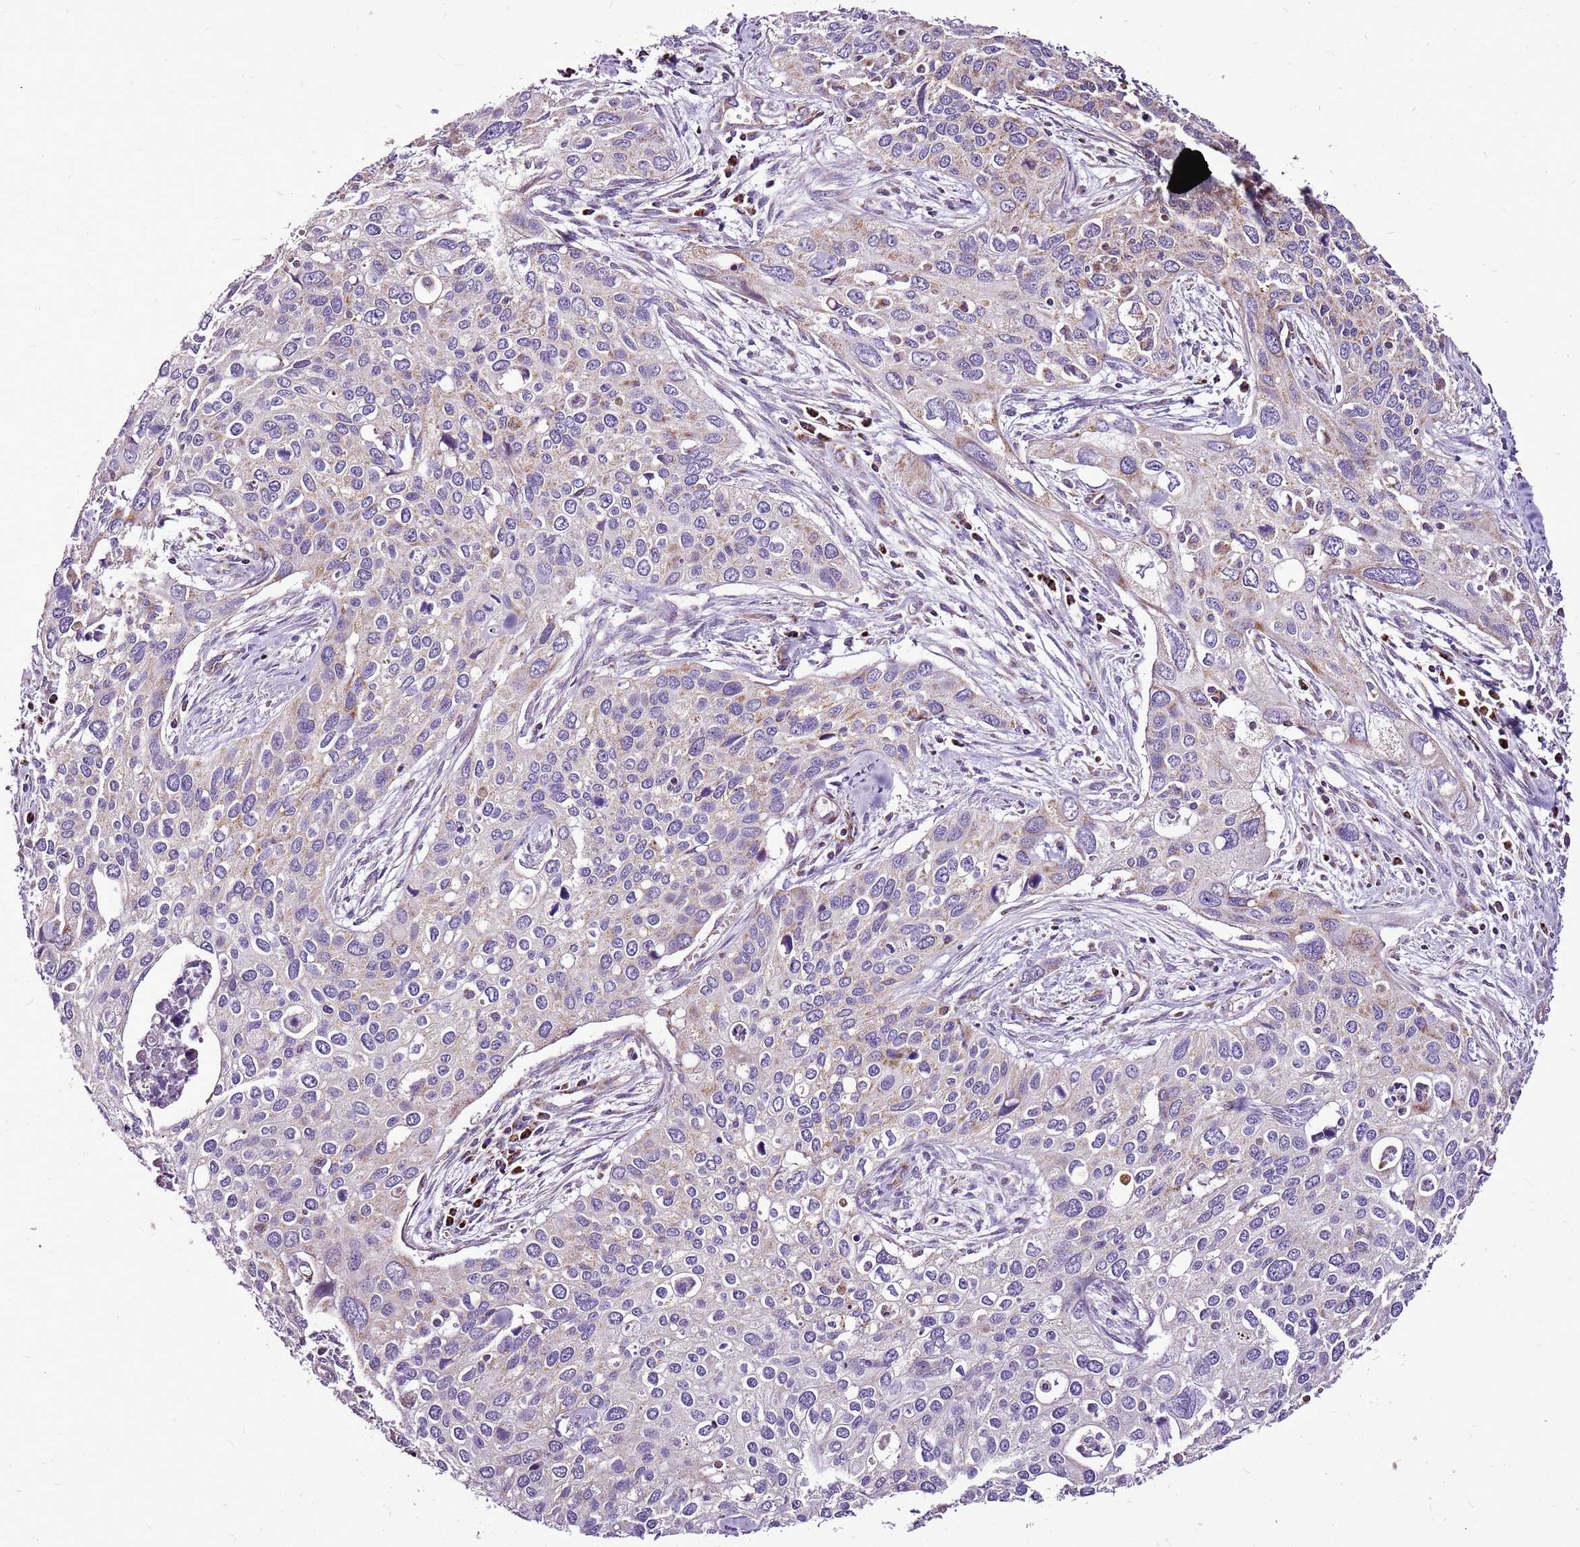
{"staining": {"intensity": "weak", "quantity": "25%-75%", "location": "cytoplasmic/membranous"}, "tissue": "cervical cancer", "cell_type": "Tumor cells", "image_type": "cancer", "snomed": [{"axis": "morphology", "description": "Squamous cell carcinoma, NOS"}, {"axis": "topography", "description": "Cervix"}], "caption": "About 25%-75% of tumor cells in human squamous cell carcinoma (cervical) exhibit weak cytoplasmic/membranous protein positivity as visualized by brown immunohistochemical staining.", "gene": "GCDH", "patient": {"sex": "female", "age": 55}}